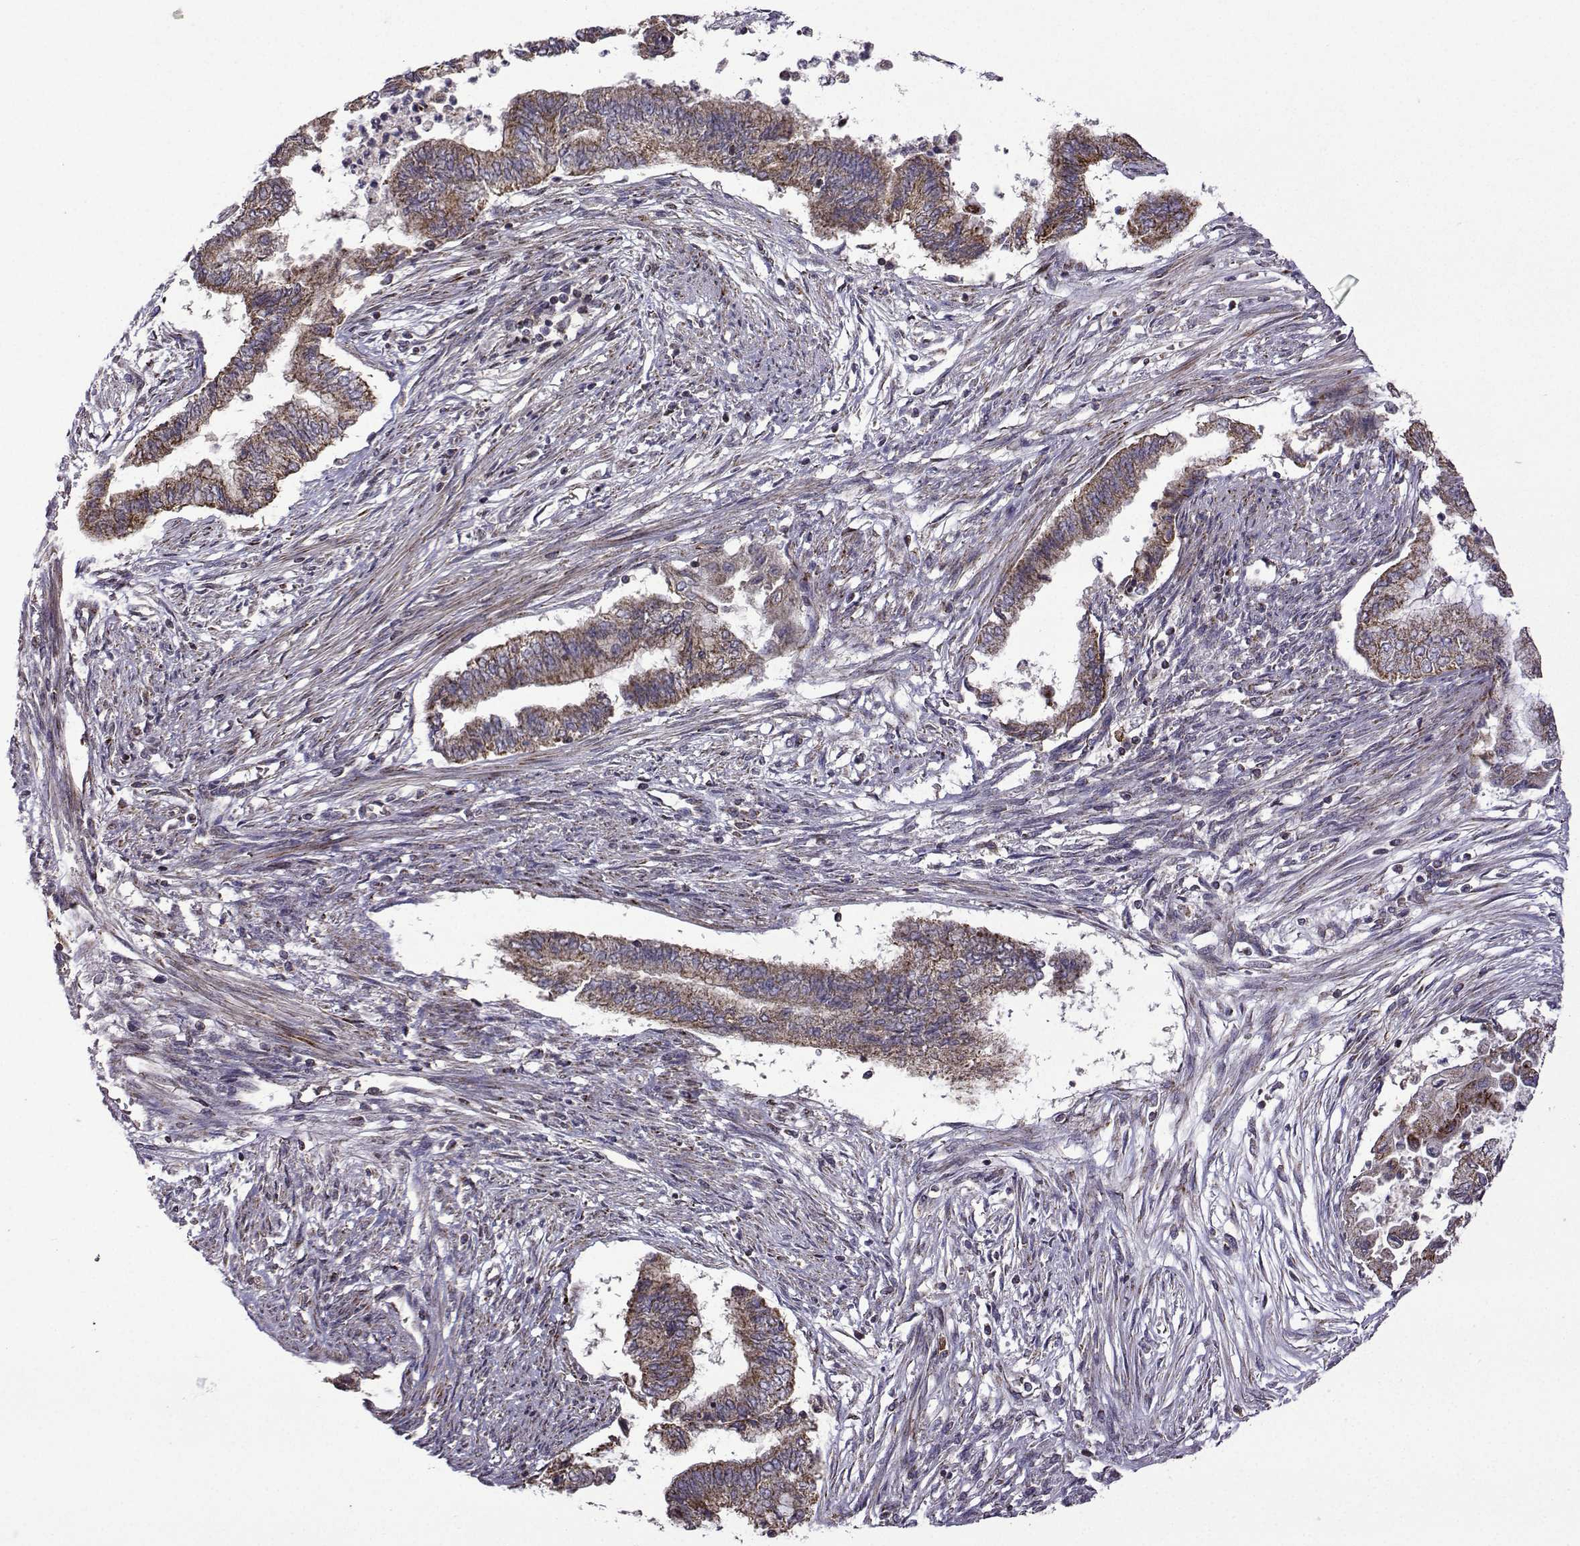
{"staining": {"intensity": "moderate", "quantity": "25%-75%", "location": "cytoplasmic/membranous"}, "tissue": "endometrial cancer", "cell_type": "Tumor cells", "image_type": "cancer", "snomed": [{"axis": "morphology", "description": "Adenocarcinoma, NOS"}, {"axis": "topography", "description": "Endometrium"}], "caption": "Tumor cells display medium levels of moderate cytoplasmic/membranous expression in approximately 25%-75% of cells in human endometrial cancer.", "gene": "TAB2", "patient": {"sex": "female", "age": 65}}